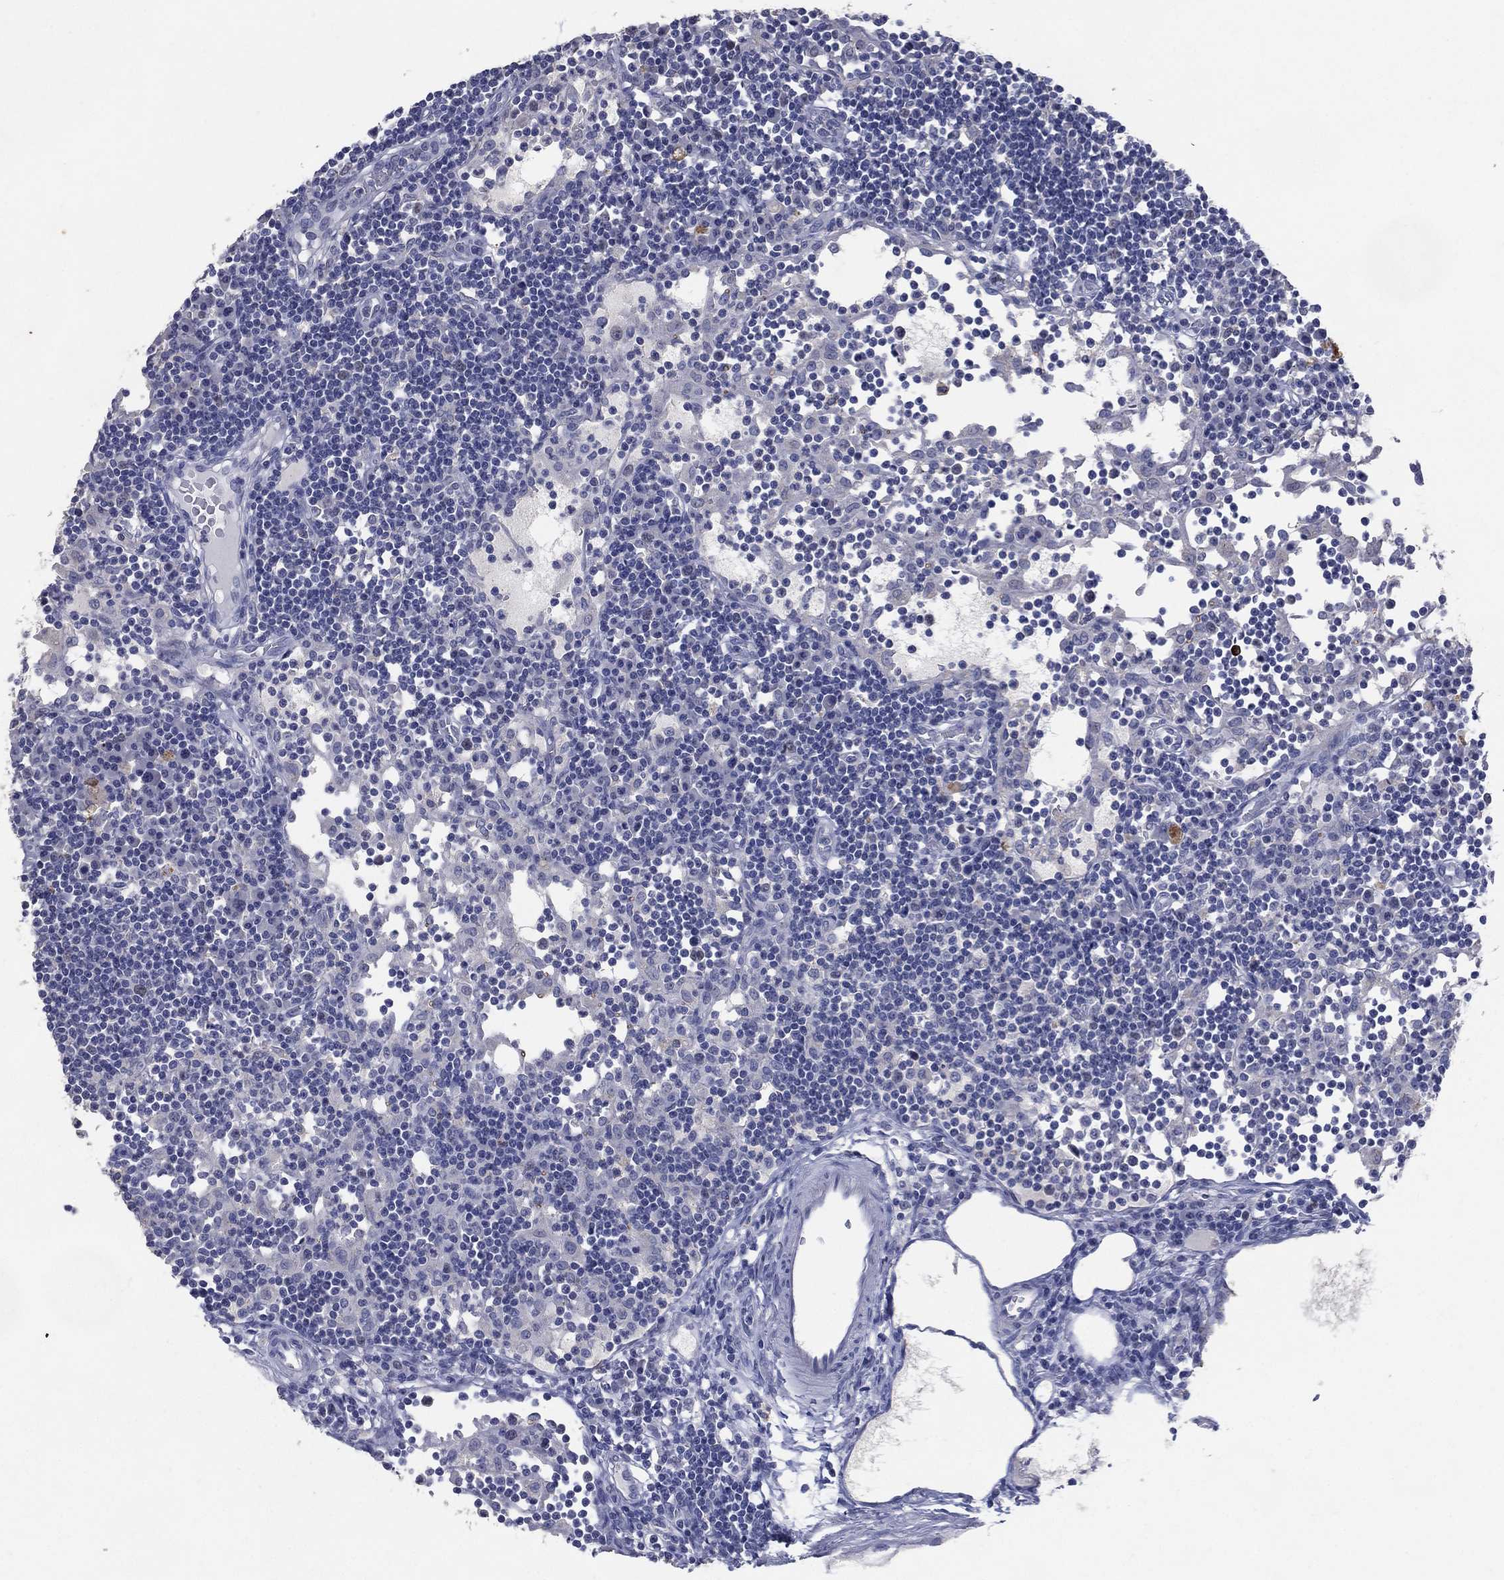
{"staining": {"intensity": "negative", "quantity": "none", "location": "none"}, "tissue": "lymph node", "cell_type": "Germinal center cells", "image_type": "normal", "snomed": [{"axis": "morphology", "description": "Normal tissue, NOS"}, {"axis": "topography", "description": "Lymph node"}], "caption": "This micrograph is of benign lymph node stained with immunohistochemistry (IHC) to label a protein in brown with the nuclei are counter-stained blue. There is no expression in germinal center cells.", "gene": "FSCN2", "patient": {"sex": "female", "age": 72}}